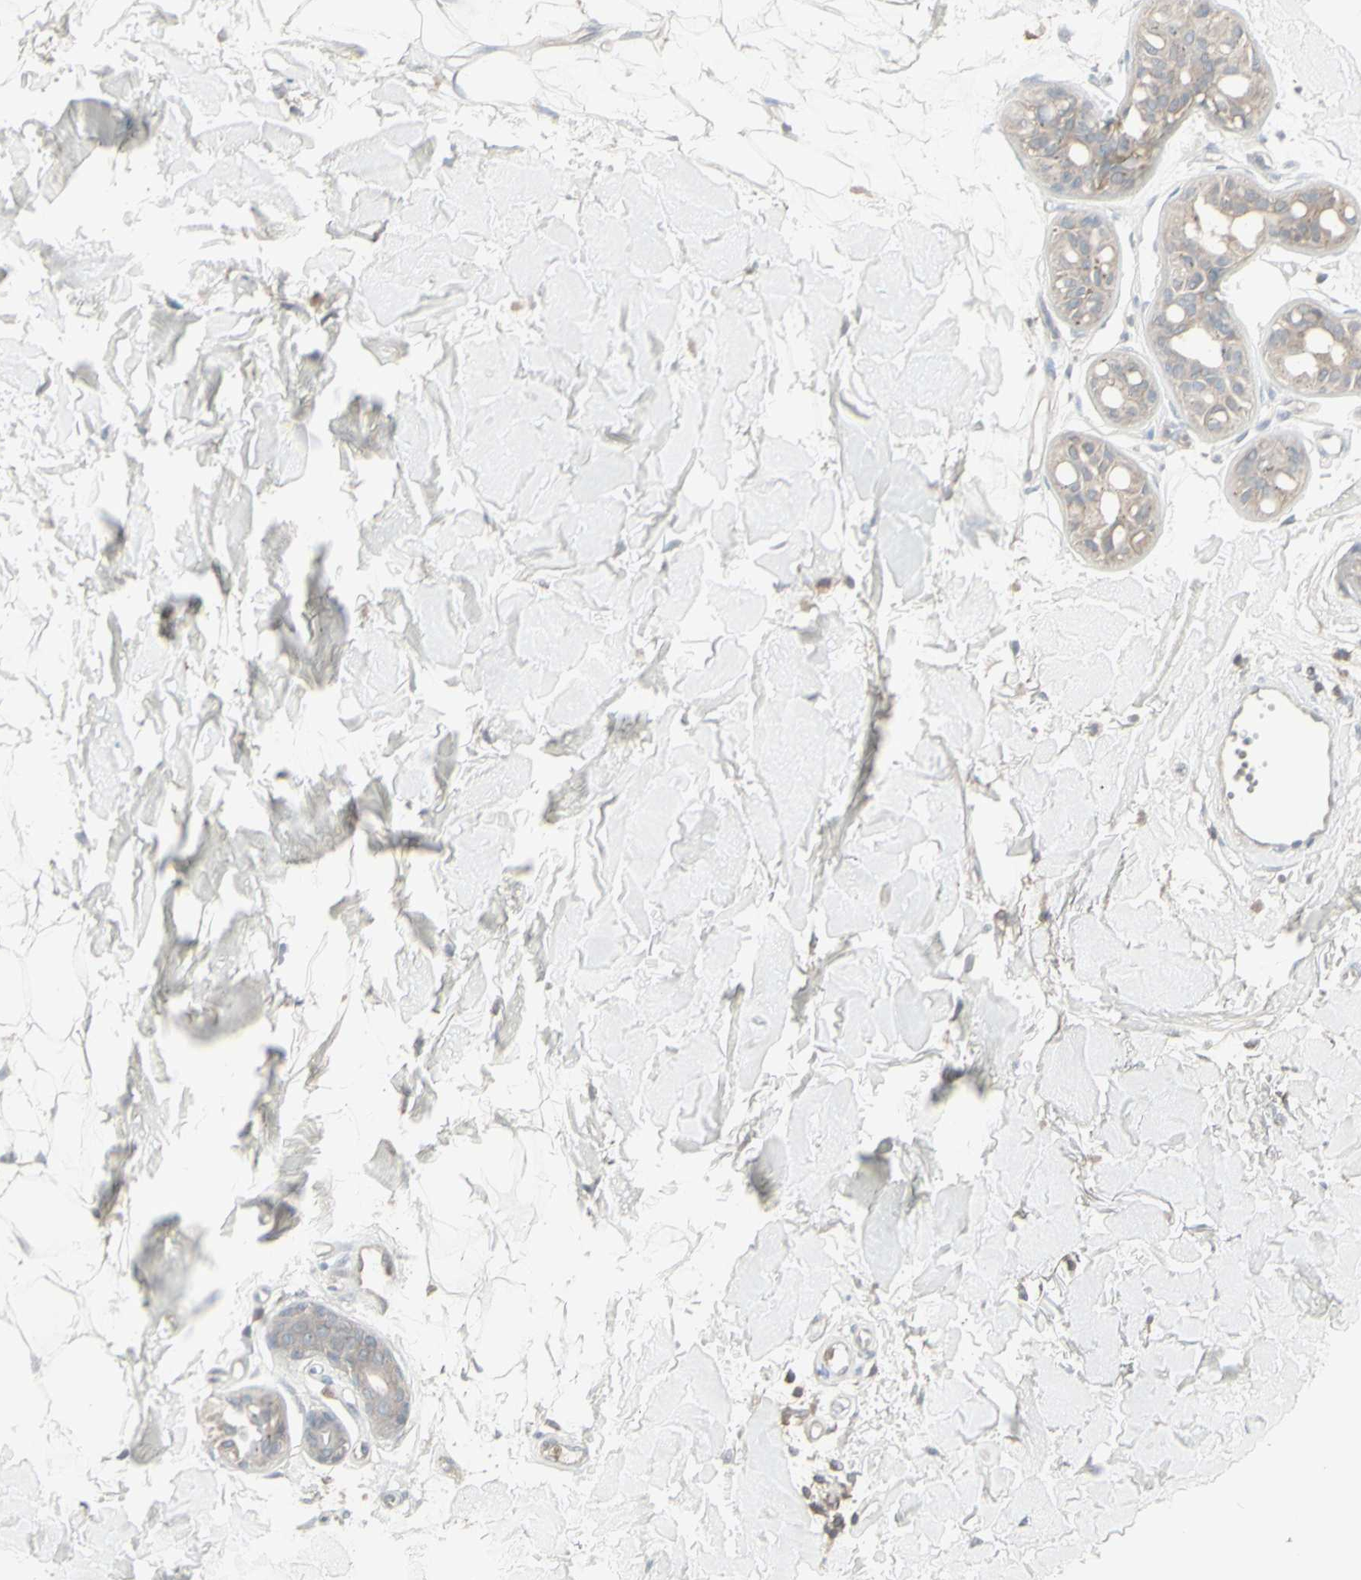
{"staining": {"intensity": "negative", "quantity": "none", "location": "none"}, "tissue": "skin cancer", "cell_type": "Tumor cells", "image_type": "cancer", "snomed": [{"axis": "morphology", "description": "Basal cell carcinoma"}, {"axis": "topography", "description": "Skin"}], "caption": "Tumor cells are negative for protein expression in human basal cell carcinoma (skin).", "gene": "CSK", "patient": {"sex": "female", "age": 58}}